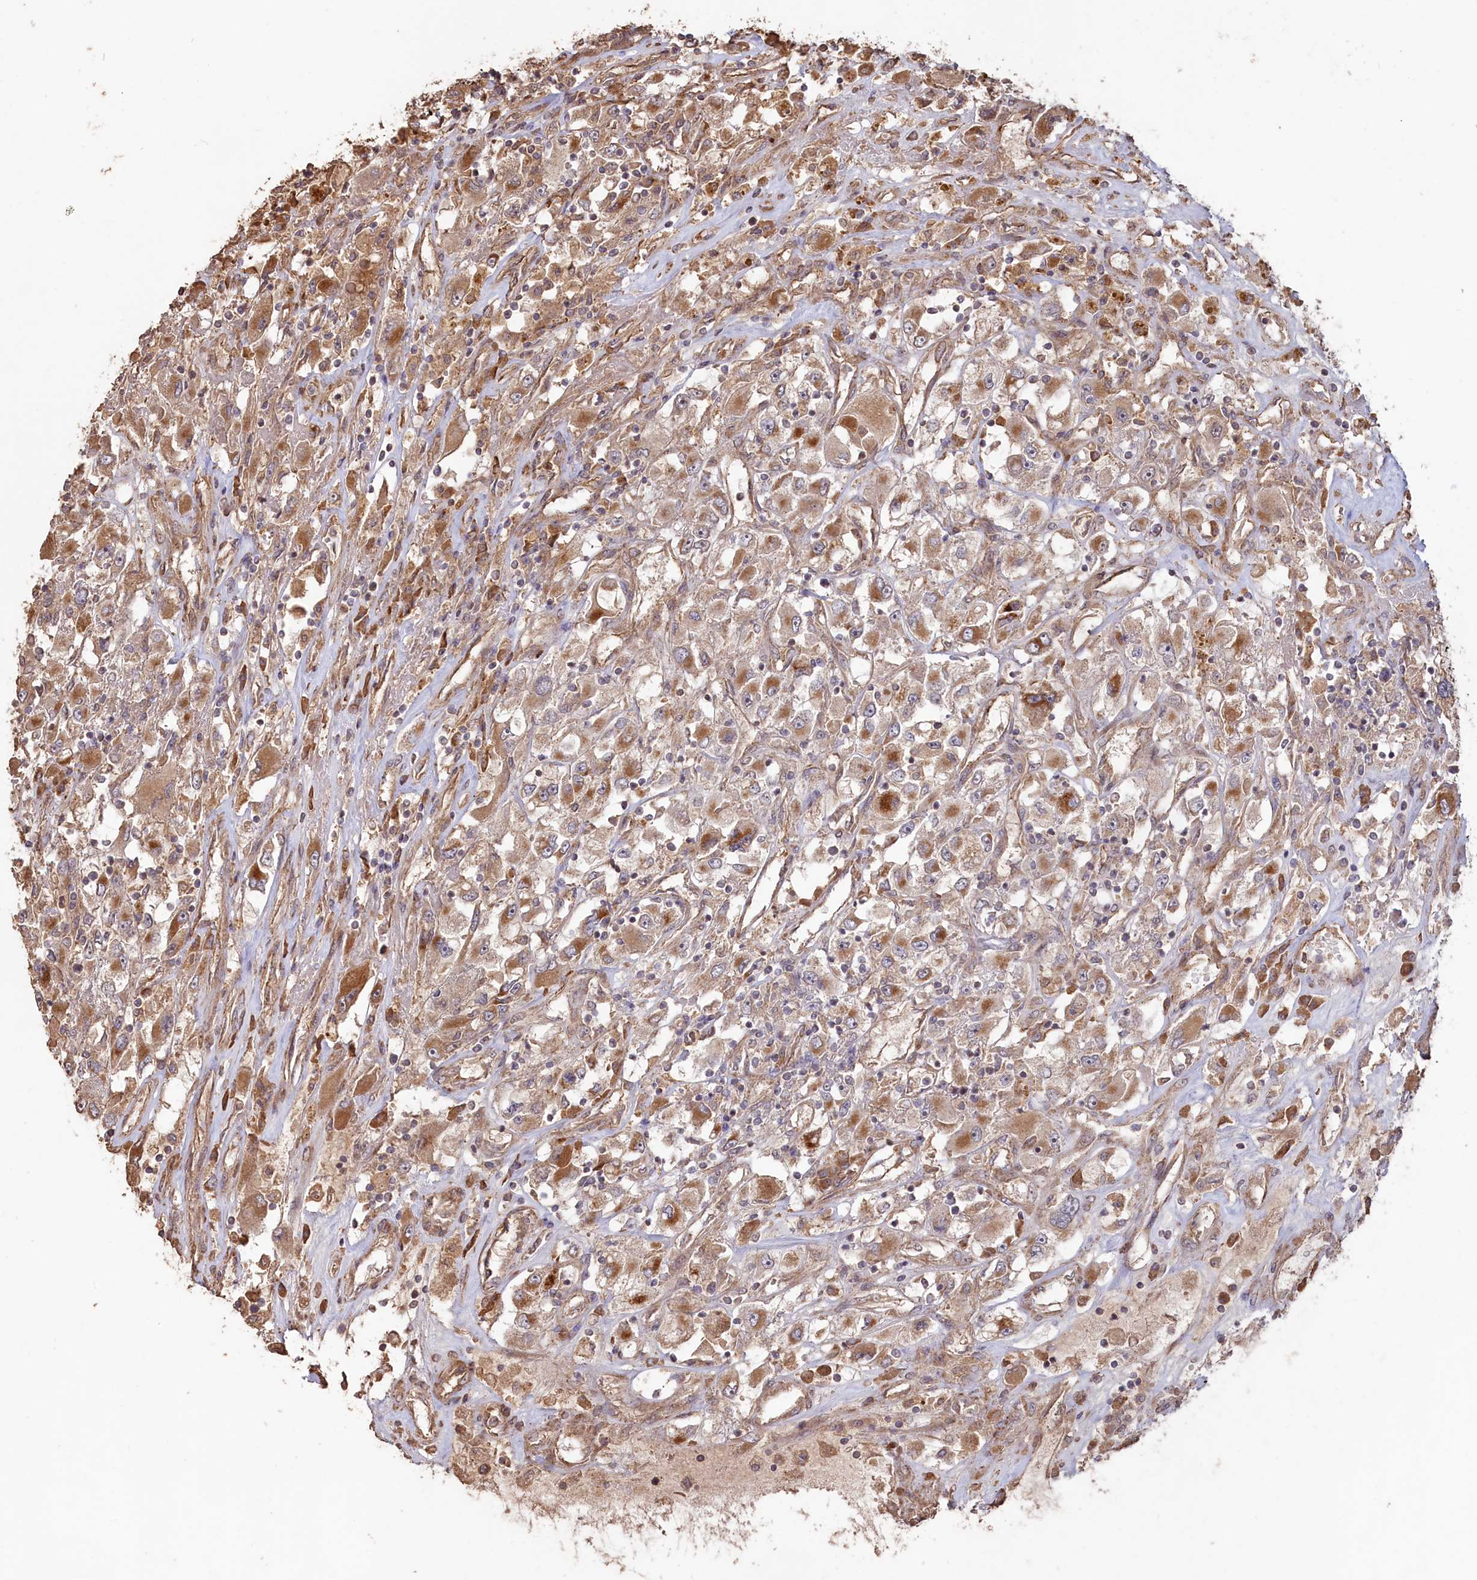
{"staining": {"intensity": "moderate", "quantity": ">75%", "location": "cytoplasmic/membranous"}, "tissue": "renal cancer", "cell_type": "Tumor cells", "image_type": "cancer", "snomed": [{"axis": "morphology", "description": "Adenocarcinoma, NOS"}, {"axis": "topography", "description": "Kidney"}], "caption": "The micrograph reveals immunohistochemical staining of renal adenocarcinoma. There is moderate cytoplasmic/membranous expression is seen in about >75% of tumor cells. (brown staining indicates protein expression, while blue staining denotes nuclei).", "gene": "LAYN", "patient": {"sex": "female", "age": 52}}